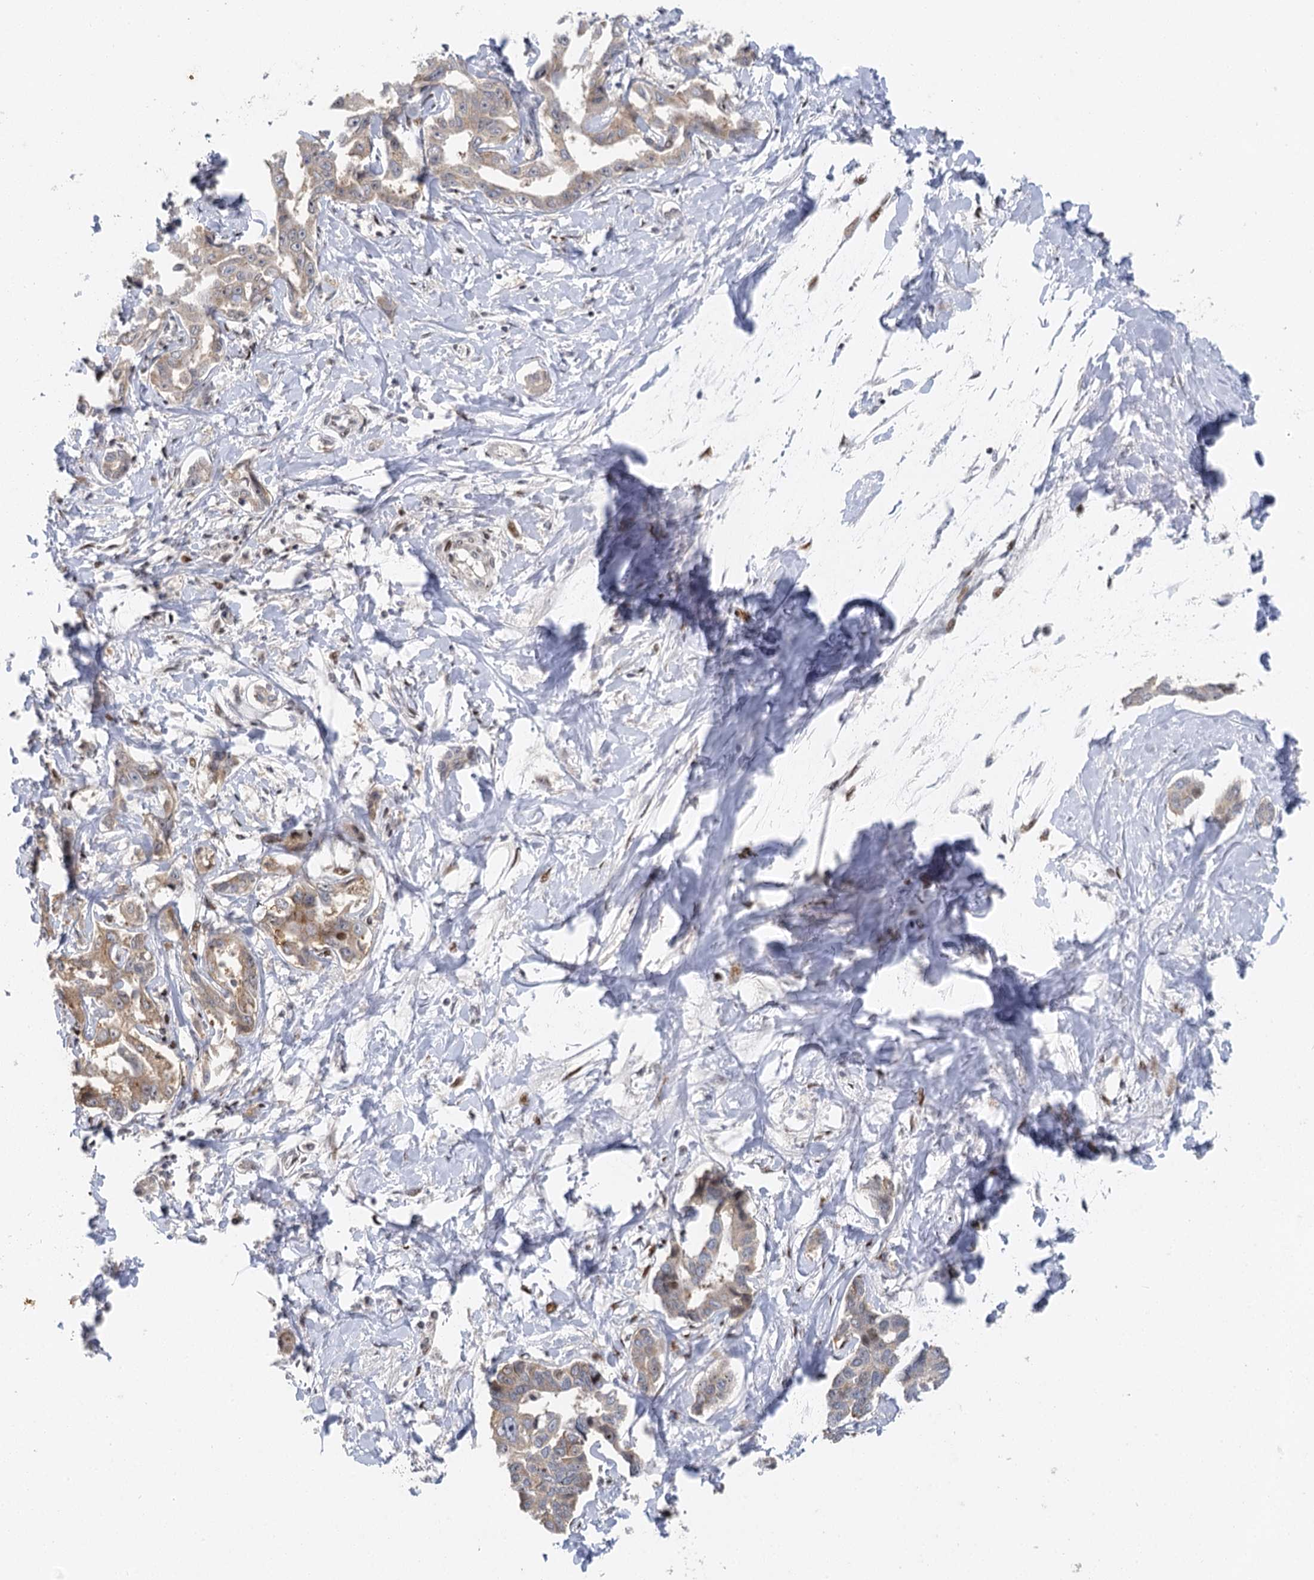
{"staining": {"intensity": "weak", "quantity": "25%-75%", "location": "cytoplasmic/membranous"}, "tissue": "liver cancer", "cell_type": "Tumor cells", "image_type": "cancer", "snomed": [{"axis": "morphology", "description": "Cholangiocarcinoma"}, {"axis": "topography", "description": "Liver"}], "caption": "Liver cancer stained for a protein displays weak cytoplasmic/membranous positivity in tumor cells.", "gene": "IL11RA", "patient": {"sex": "male", "age": 59}}